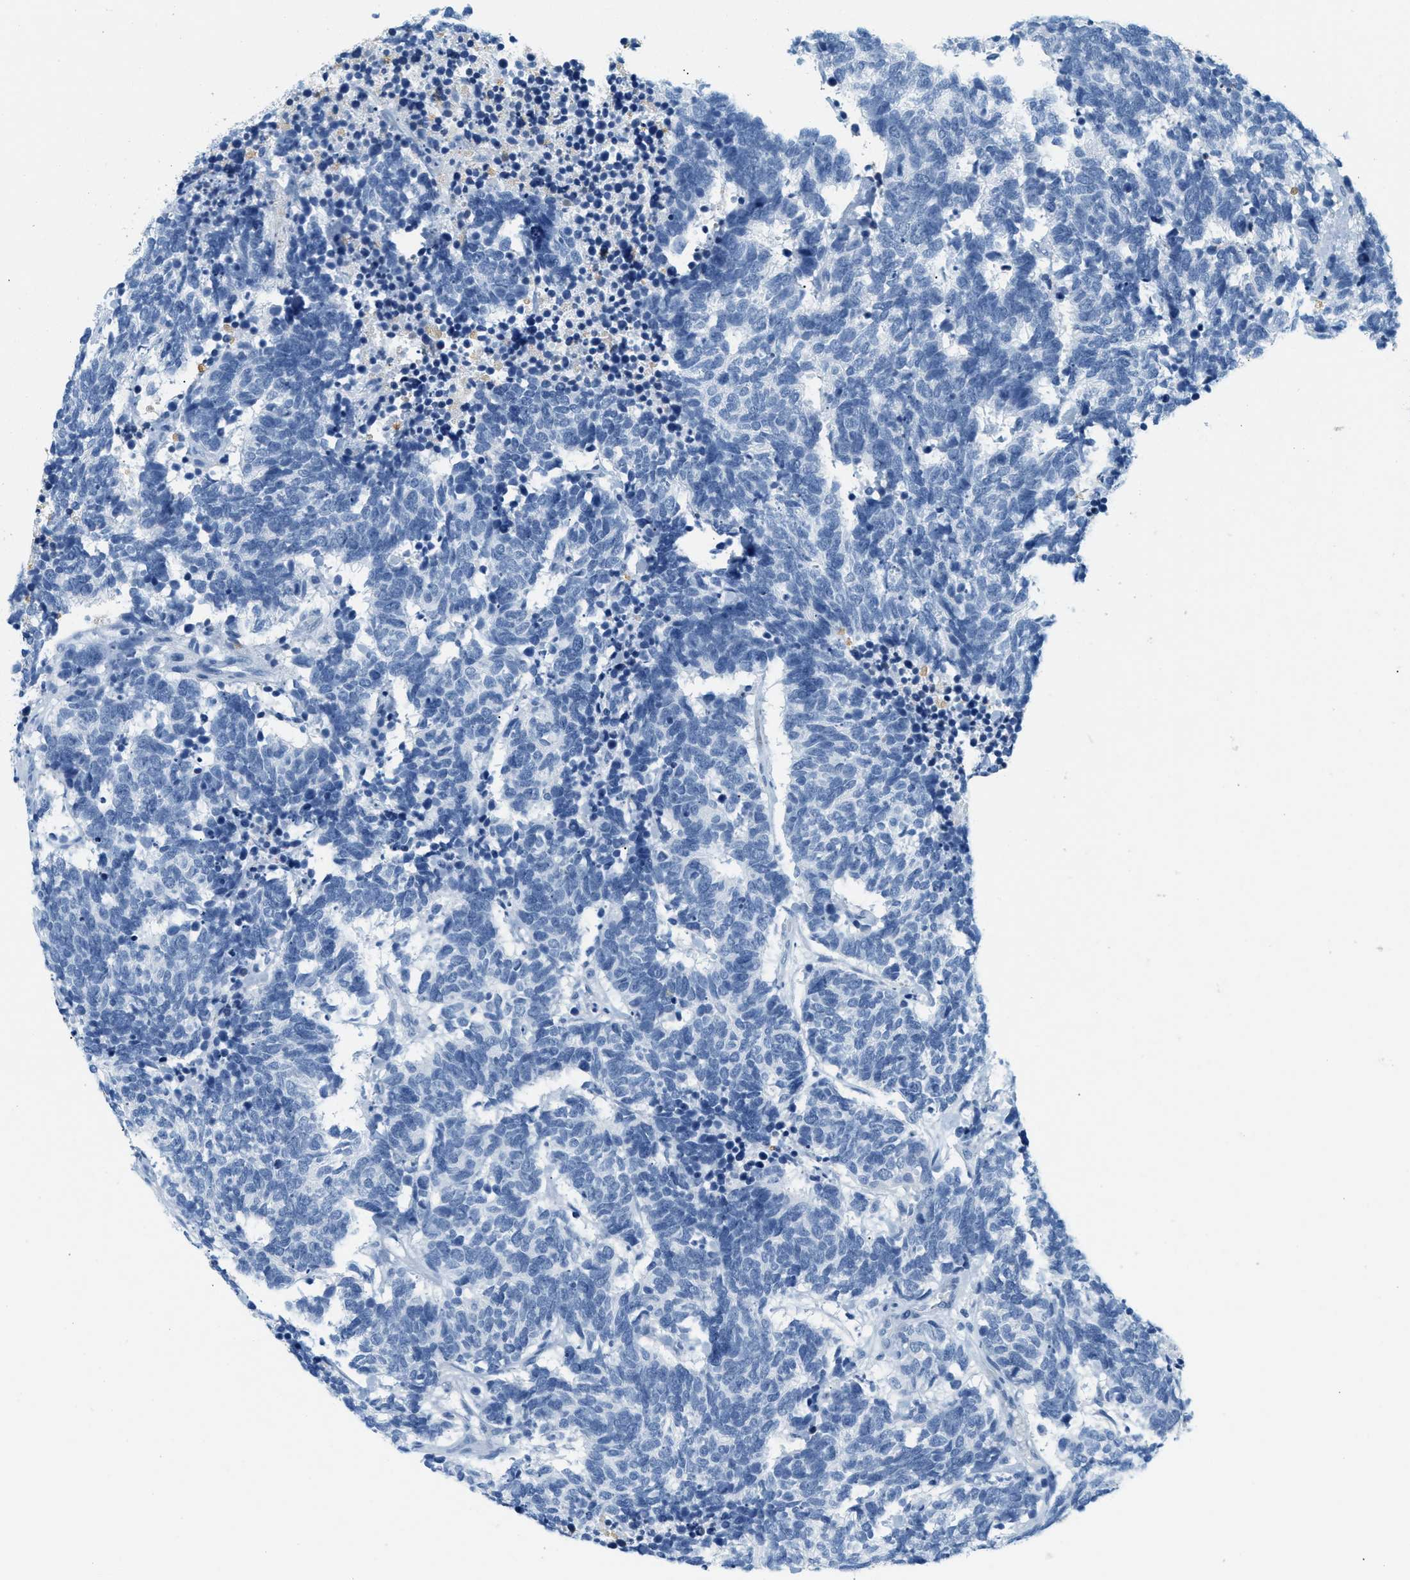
{"staining": {"intensity": "negative", "quantity": "none", "location": "none"}, "tissue": "carcinoid", "cell_type": "Tumor cells", "image_type": "cancer", "snomed": [{"axis": "morphology", "description": "Carcinoma, NOS"}, {"axis": "morphology", "description": "Carcinoid, malignant, NOS"}, {"axis": "topography", "description": "Urinary bladder"}], "caption": "Immunohistochemistry (IHC) histopathology image of human carcinoma stained for a protein (brown), which demonstrates no expression in tumor cells.", "gene": "LCN2", "patient": {"sex": "male", "age": 57}}